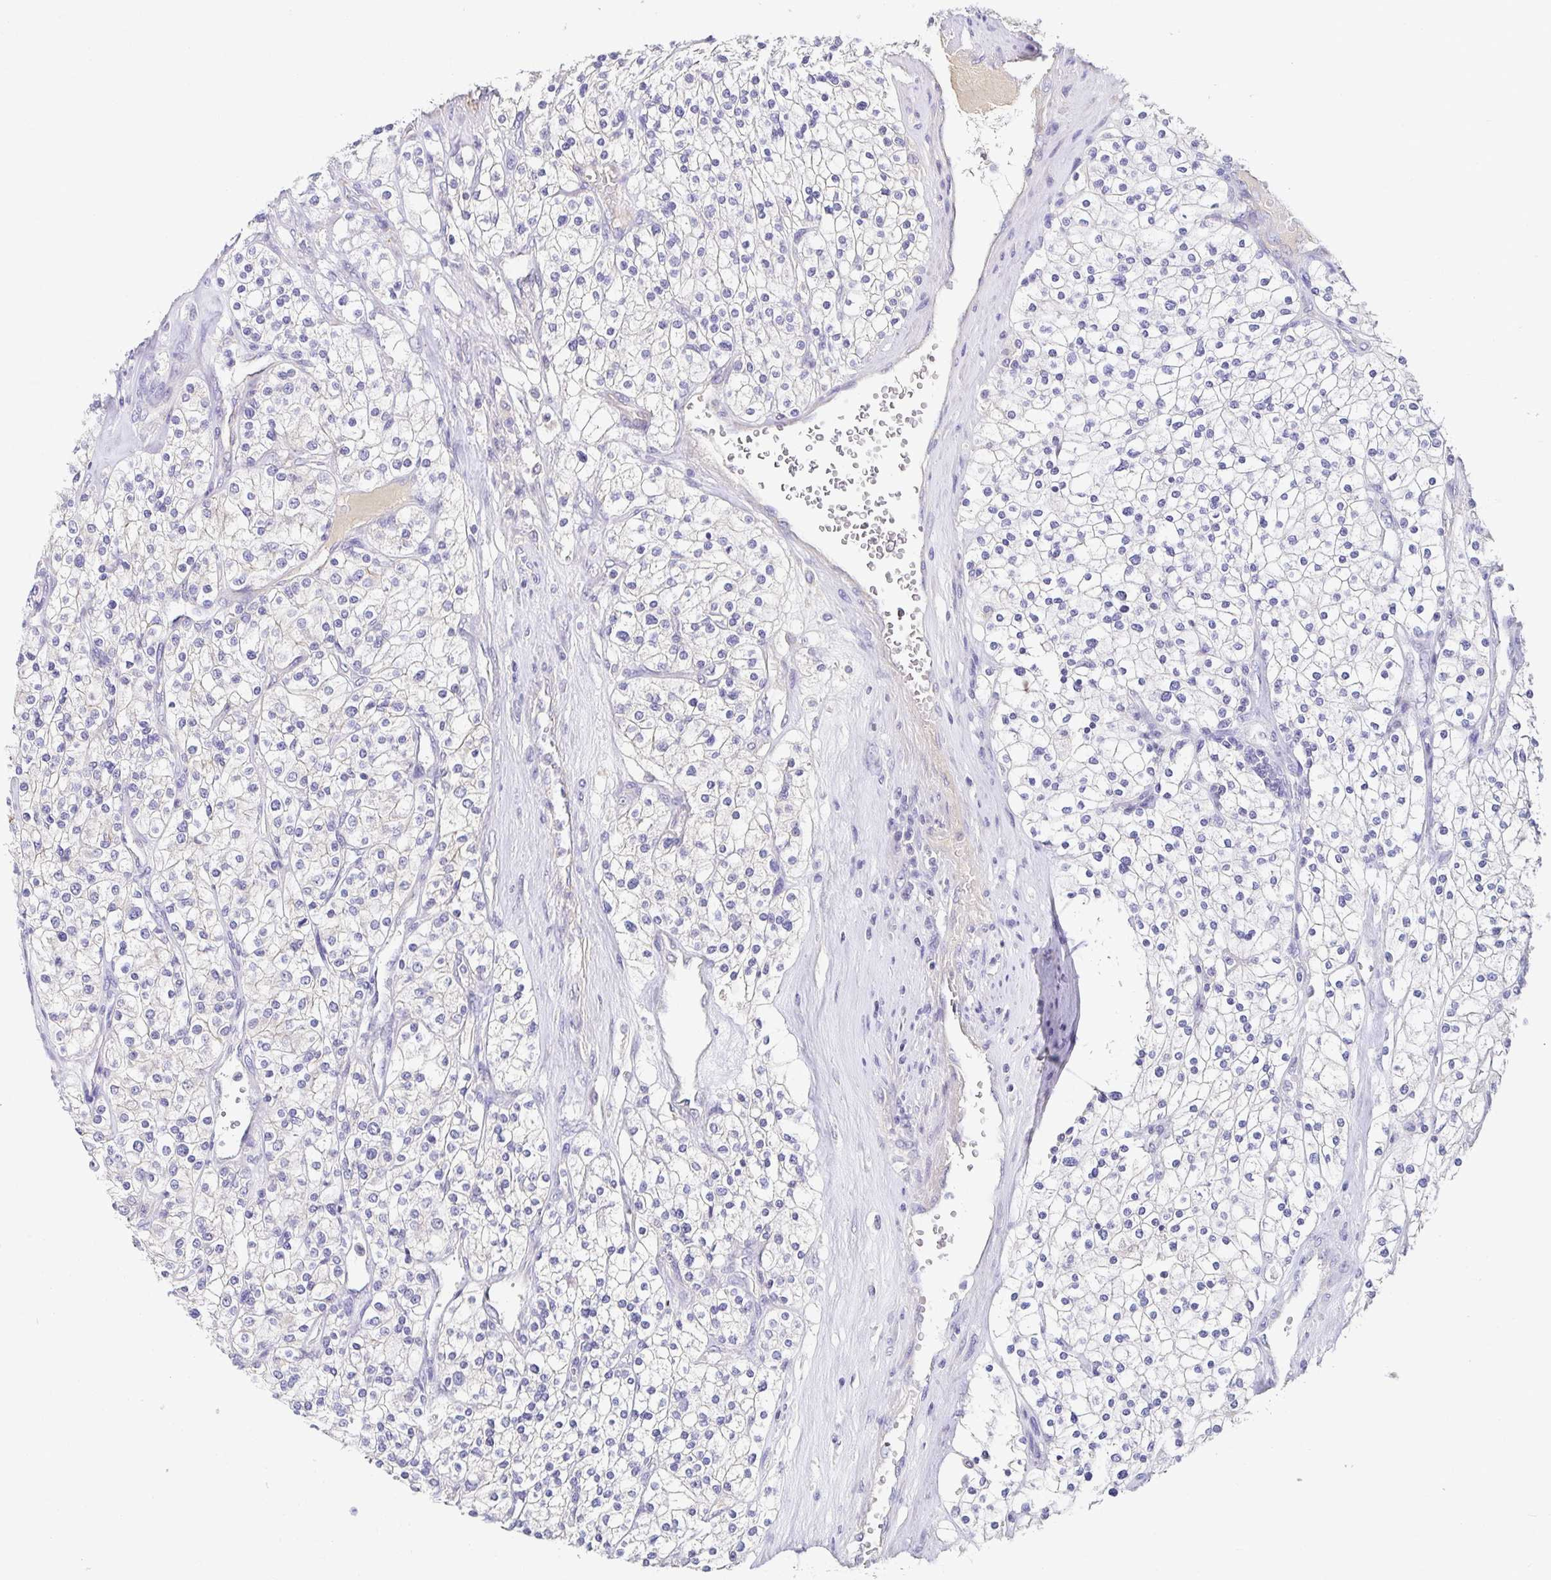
{"staining": {"intensity": "negative", "quantity": "none", "location": "none"}, "tissue": "renal cancer", "cell_type": "Tumor cells", "image_type": "cancer", "snomed": [{"axis": "morphology", "description": "Adenocarcinoma, NOS"}, {"axis": "topography", "description": "Kidney"}], "caption": "Tumor cells show no significant positivity in renal adenocarcinoma. The staining is performed using DAB (3,3'-diaminobenzidine) brown chromogen with nuclei counter-stained in using hematoxylin.", "gene": "PIWIL3", "patient": {"sex": "male", "age": 80}}